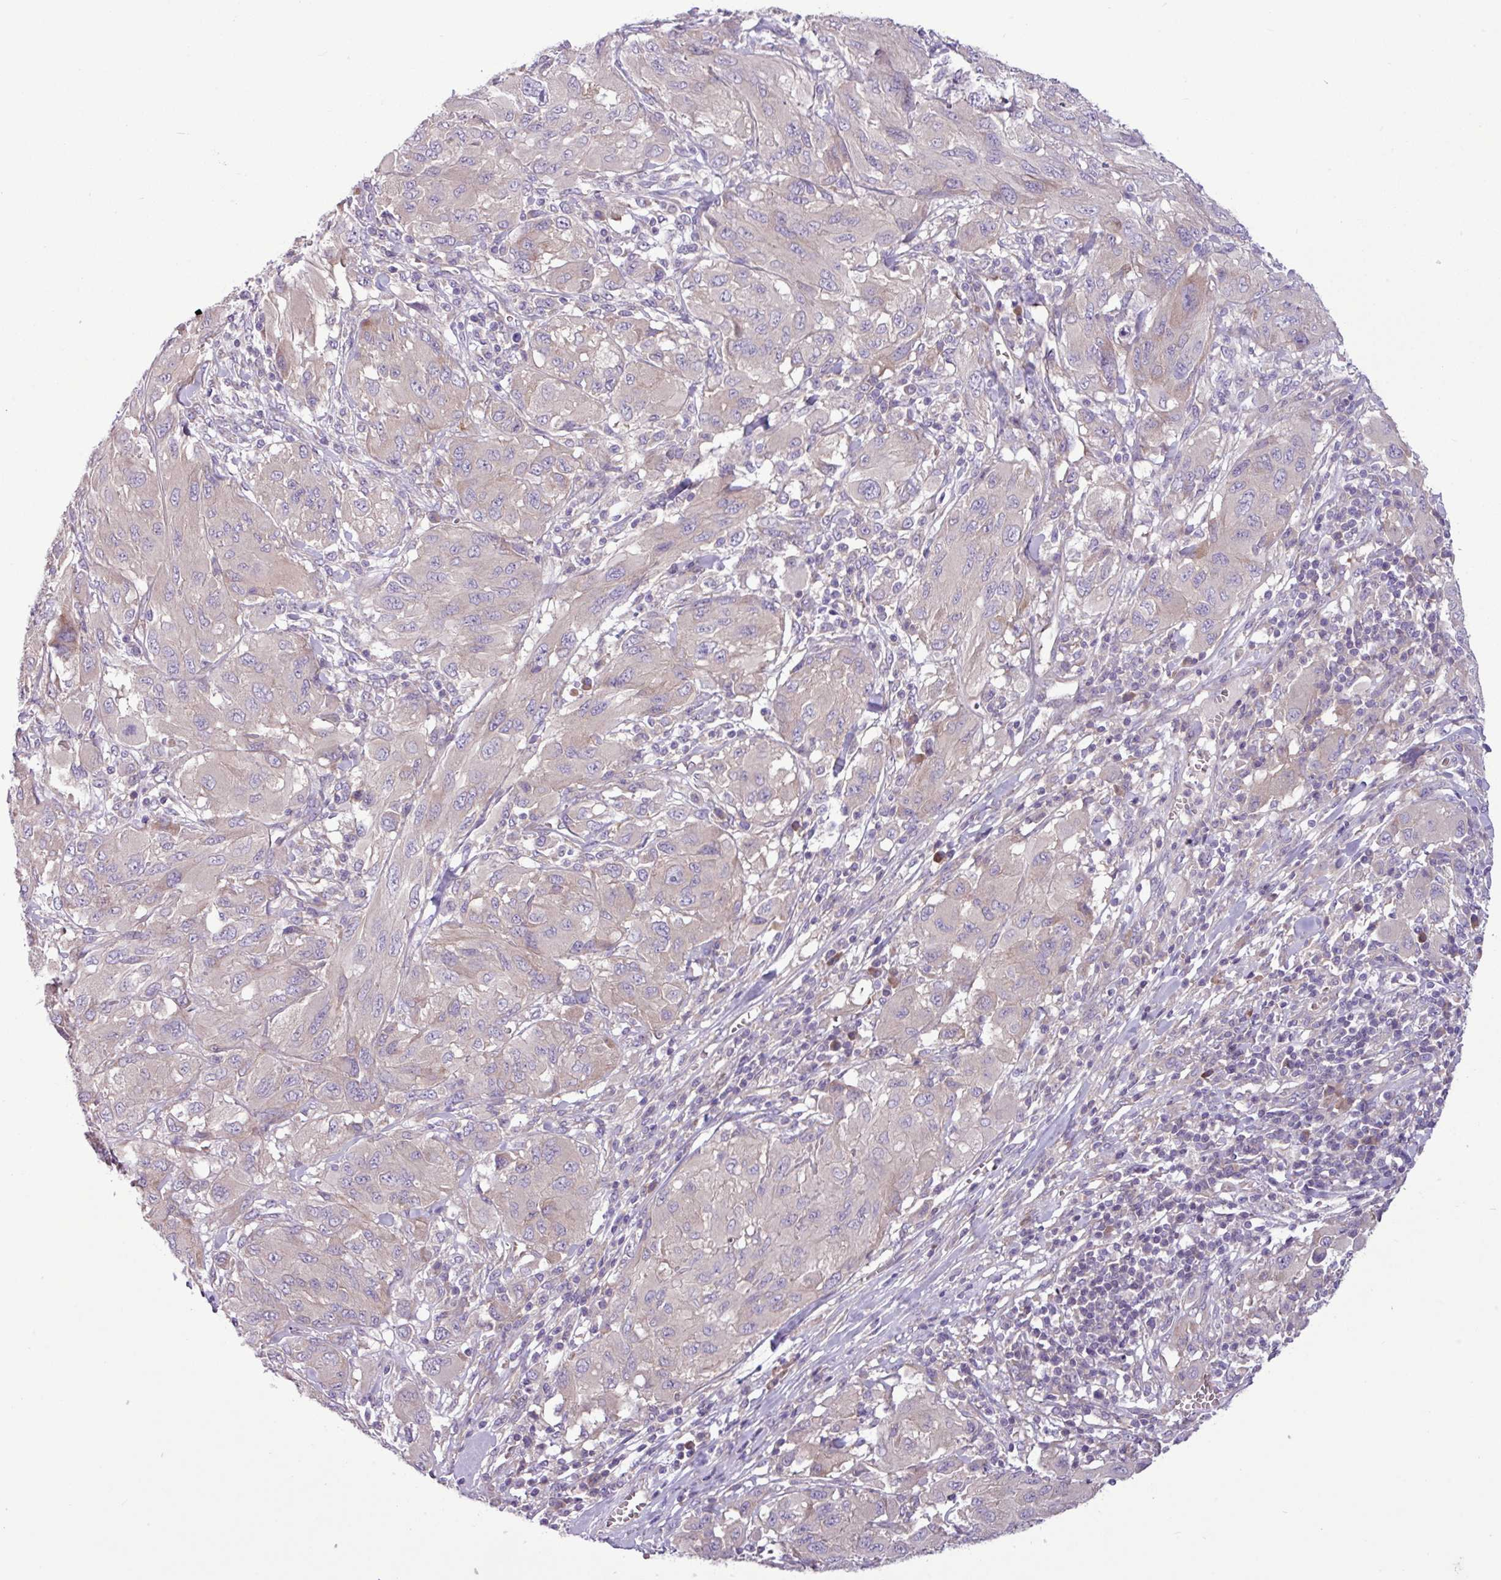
{"staining": {"intensity": "negative", "quantity": "none", "location": "none"}, "tissue": "melanoma", "cell_type": "Tumor cells", "image_type": "cancer", "snomed": [{"axis": "morphology", "description": "Malignant melanoma, NOS"}, {"axis": "topography", "description": "Skin"}], "caption": "A high-resolution photomicrograph shows immunohistochemistry (IHC) staining of melanoma, which shows no significant positivity in tumor cells.", "gene": "MROH2A", "patient": {"sex": "female", "age": 91}}